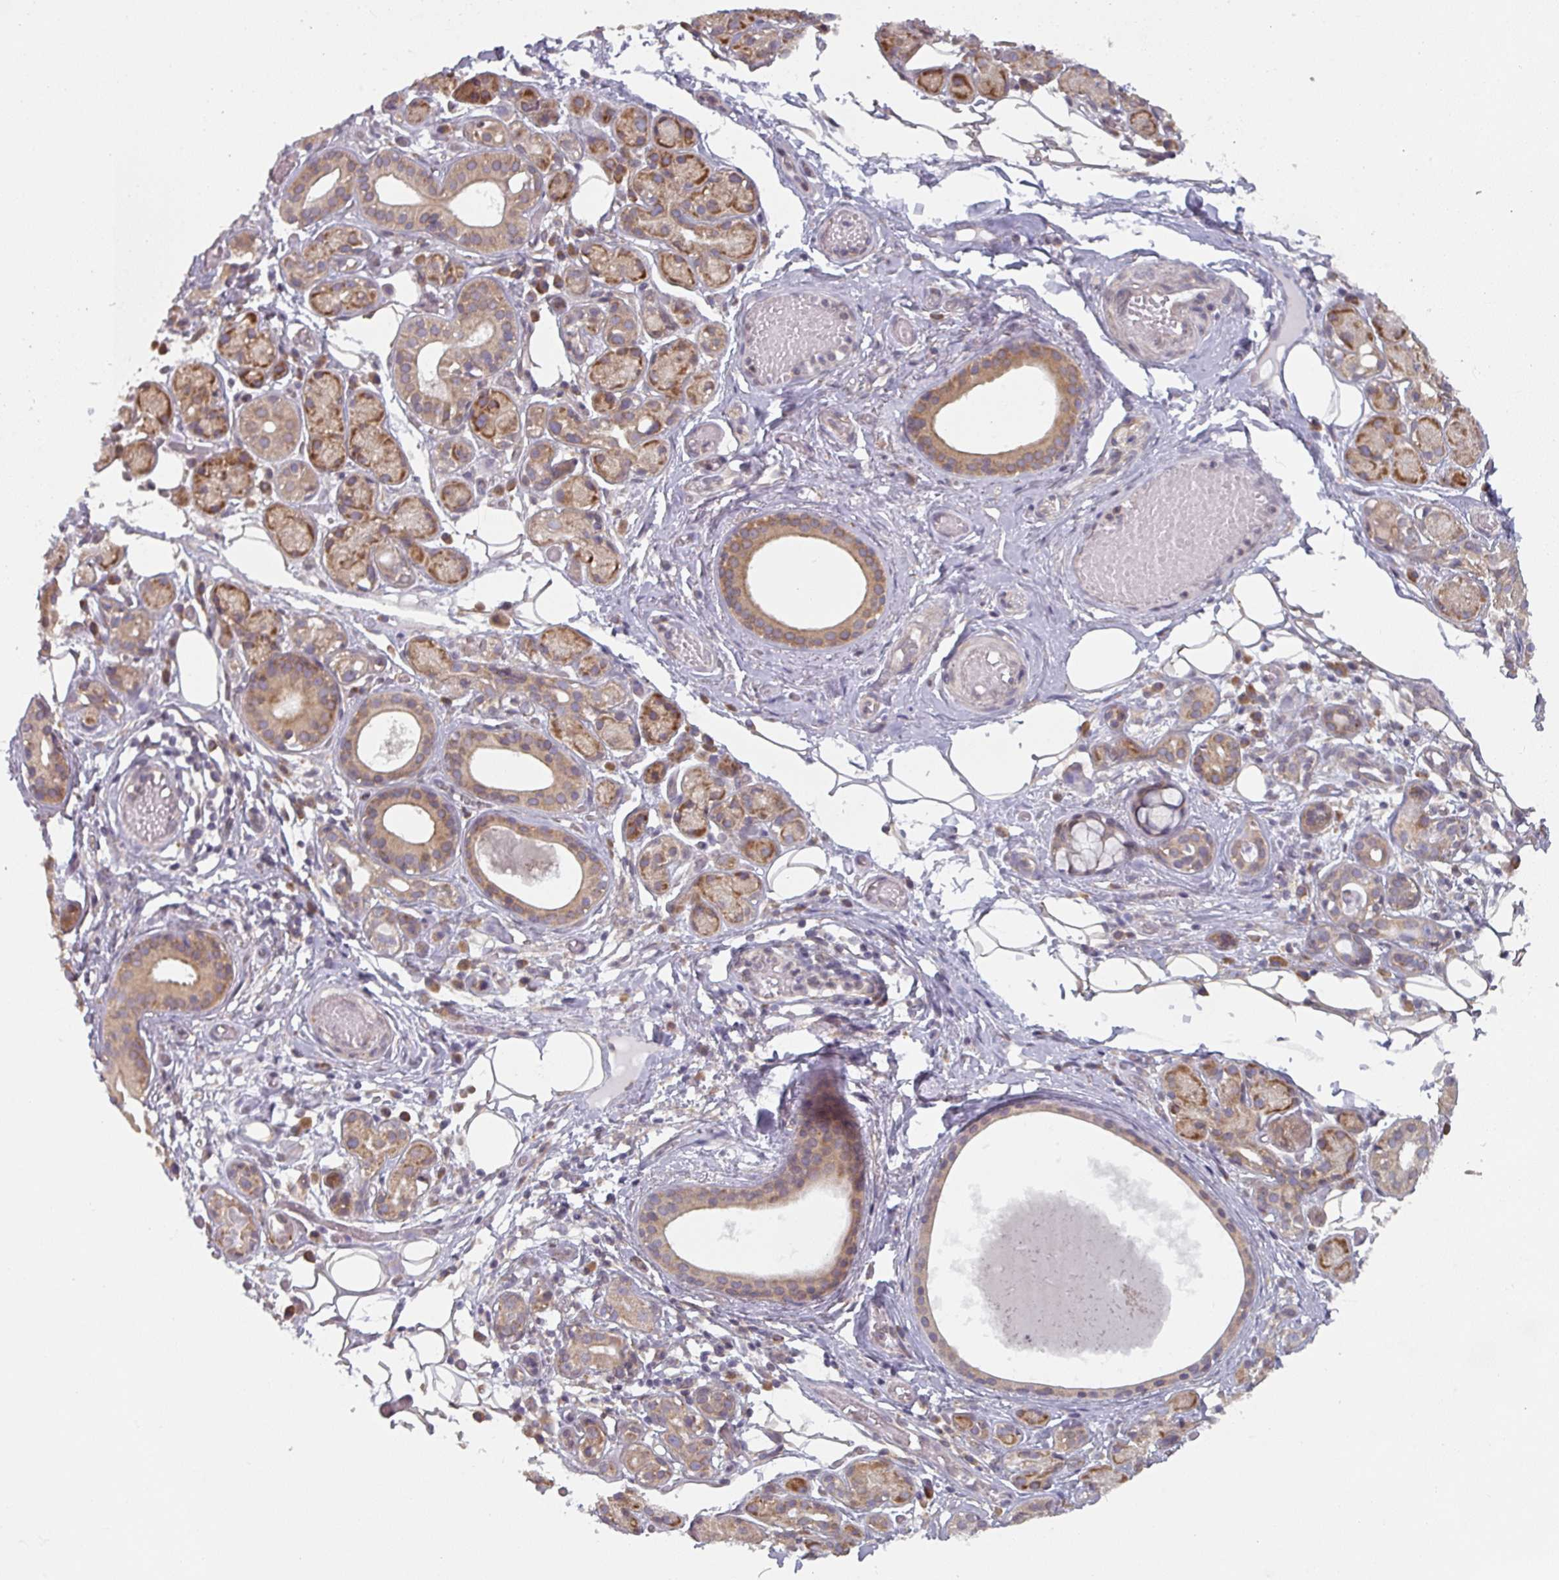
{"staining": {"intensity": "moderate", "quantity": ">75%", "location": "cytoplasmic/membranous"}, "tissue": "salivary gland", "cell_type": "Glandular cells", "image_type": "normal", "snomed": [{"axis": "morphology", "description": "Normal tissue, NOS"}, {"axis": "topography", "description": "Salivary gland"}], "caption": "Moderate cytoplasmic/membranous positivity is identified in about >75% of glandular cells in unremarkable salivary gland.", "gene": "TAPT1", "patient": {"sex": "male", "age": 82}}